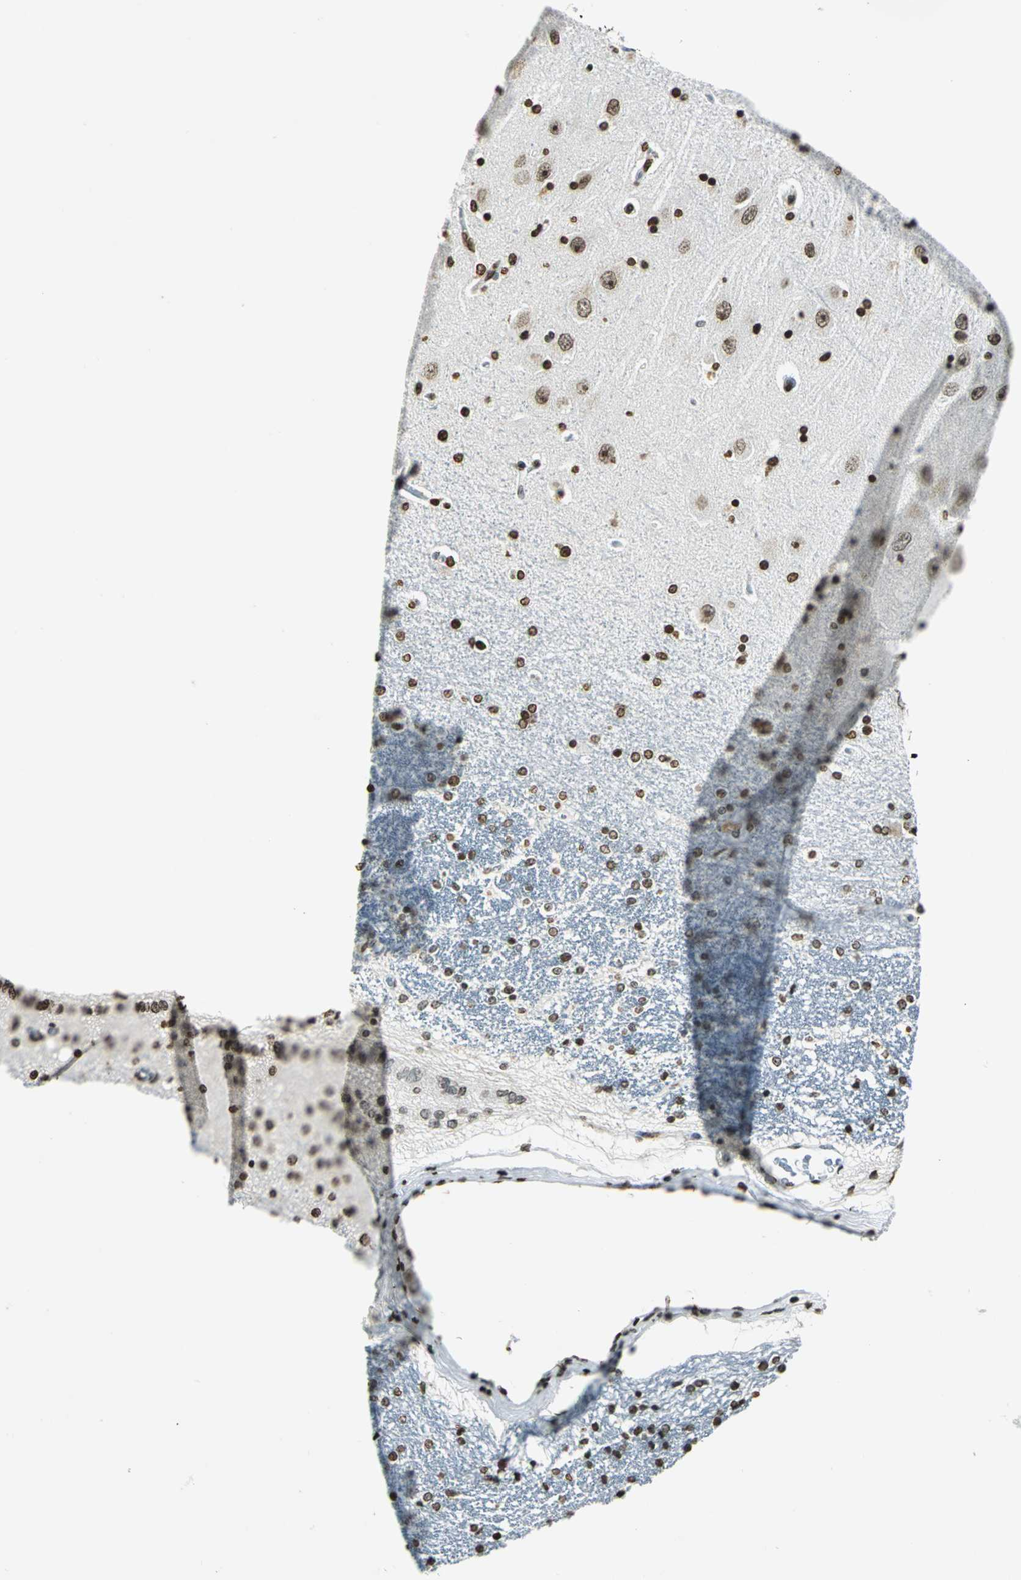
{"staining": {"intensity": "strong", "quantity": ">75%", "location": "nuclear"}, "tissue": "hippocampus", "cell_type": "Glial cells", "image_type": "normal", "snomed": [{"axis": "morphology", "description": "Normal tissue, NOS"}, {"axis": "topography", "description": "Hippocampus"}], "caption": "Hippocampus stained with IHC exhibits strong nuclear positivity in about >75% of glial cells. The protein is shown in brown color, while the nuclei are stained blue.", "gene": "MCM4", "patient": {"sex": "female", "age": 54}}